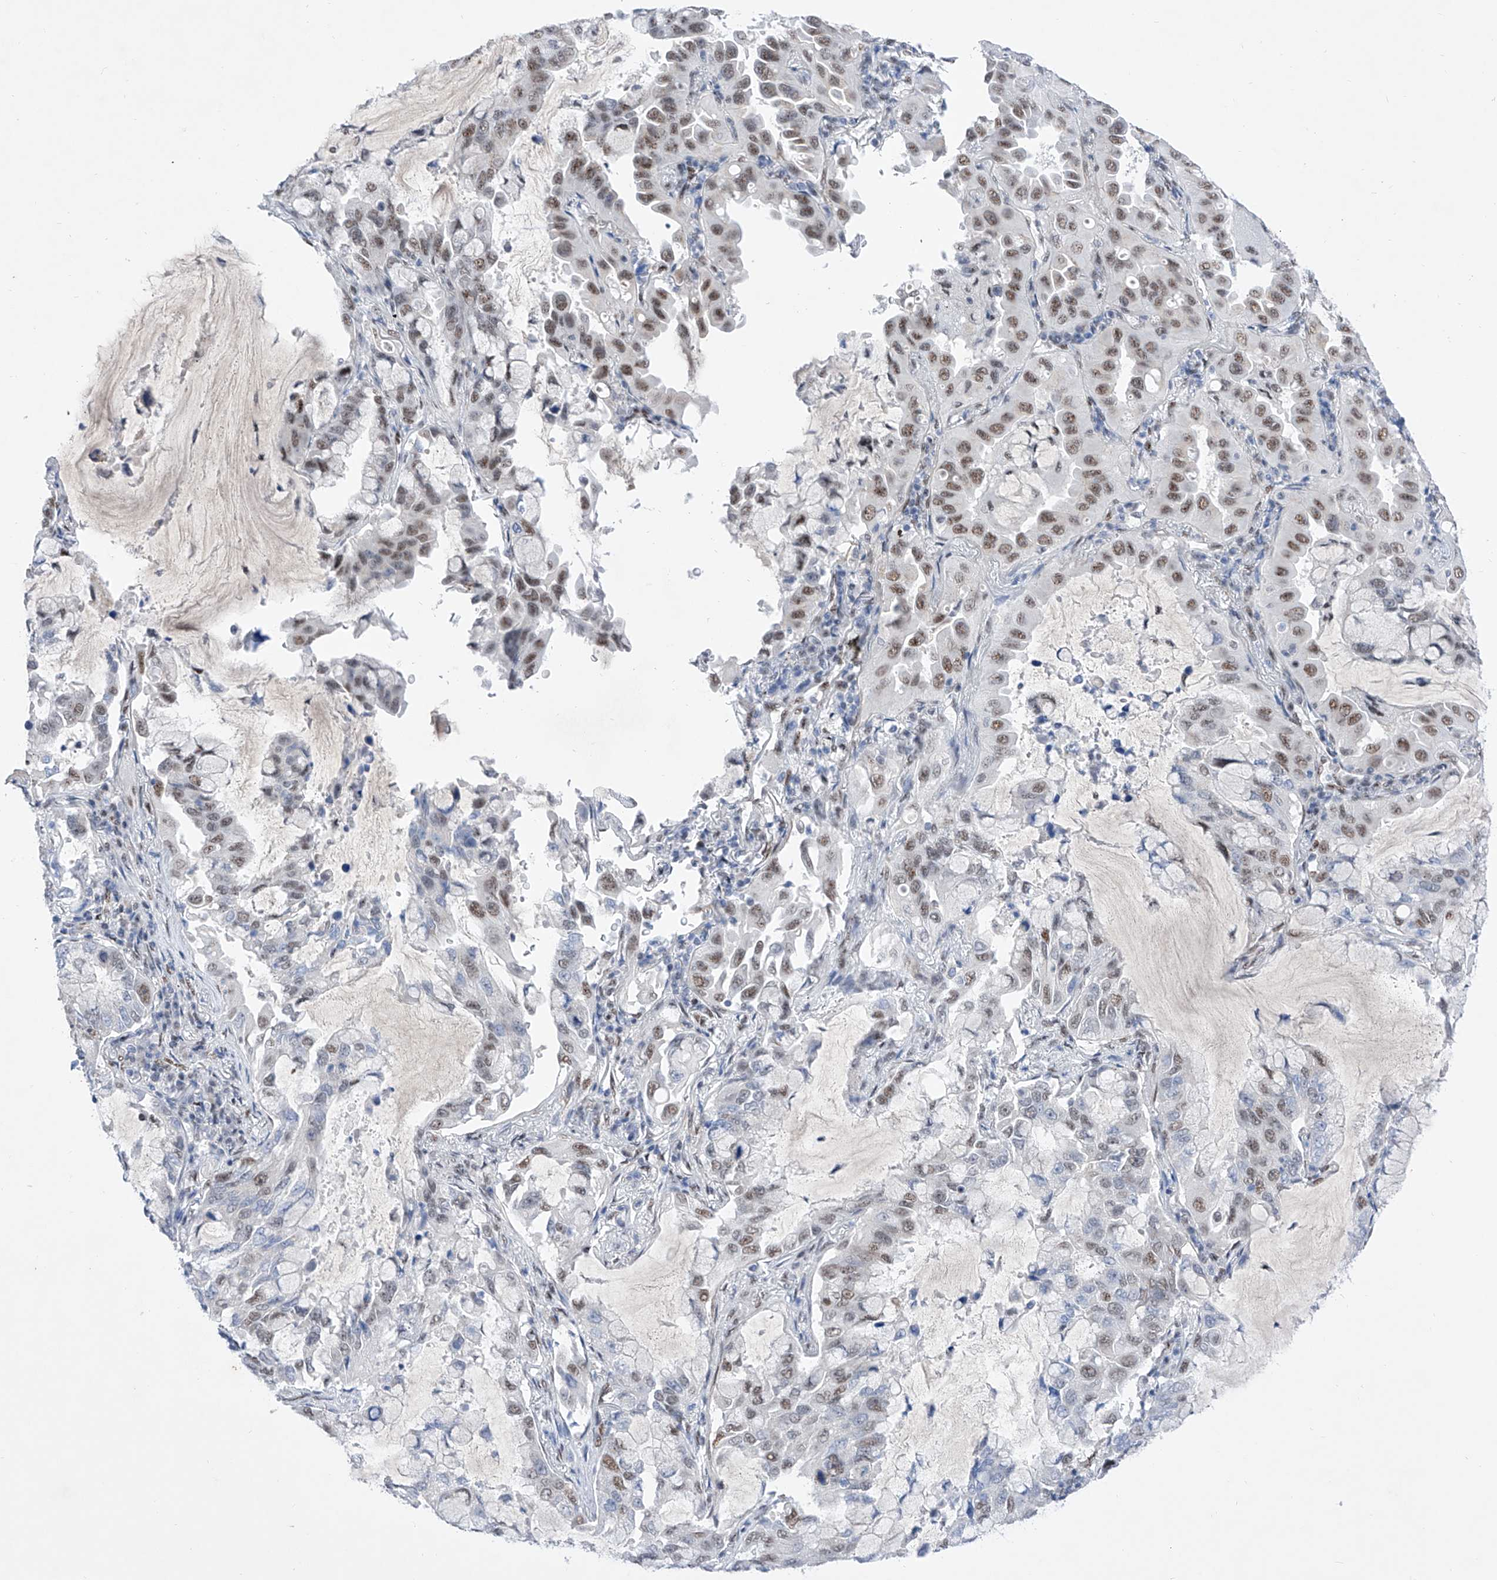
{"staining": {"intensity": "moderate", "quantity": "25%-75%", "location": "nuclear"}, "tissue": "lung cancer", "cell_type": "Tumor cells", "image_type": "cancer", "snomed": [{"axis": "morphology", "description": "Adenocarcinoma, NOS"}, {"axis": "topography", "description": "Lung"}], "caption": "Lung cancer stained with DAB (3,3'-diaminobenzidine) IHC shows medium levels of moderate nuclear positivity in approximately 25%-75% of tumor cells.", "gene": "ATN1", "patient": {"sex": "male", "age": 64}}